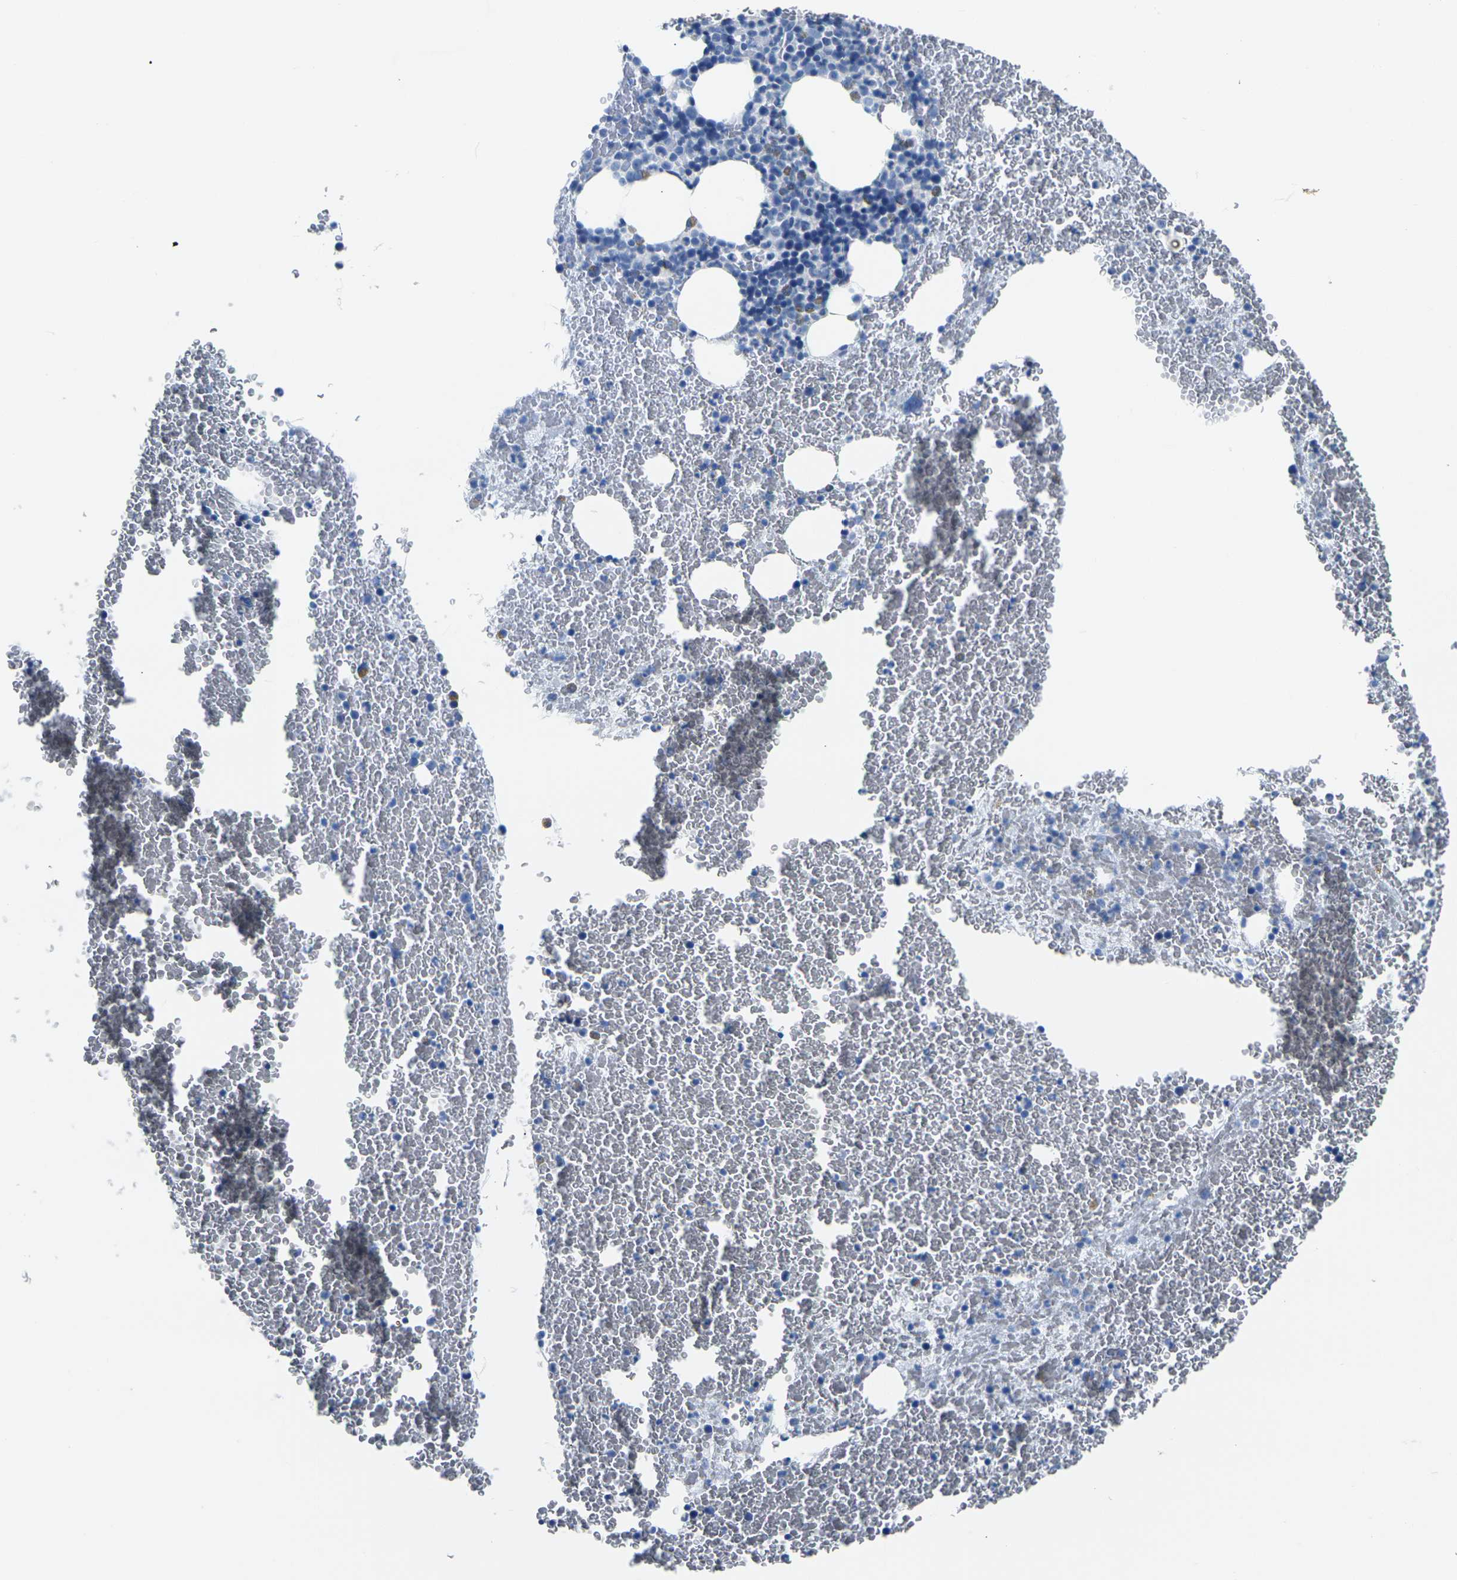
{"staining": {"intensity": "negative", "quantity": "none", "location": "none"}, "tissue": "bone marrow", "cell_type": "Hematopoietic cells", "image_type": "normal", "snomed": [{"axis": "morphology", "description": "Normal tissue, NOS"}, {"axis": "morphology", "description": "Inflammation, NOS"}, {"axis": "topography", "description": "Bone marrow"}], "caption": "A high-resolution photomicrograph shows IHC staining of benign bone marrow, which demonstrates no significant positivity in hematopoietic cells. (DAB immunohistochemistry, high magnification).", "gene": "CLDN7", "patient": {"sex": "male", "age": 47}}